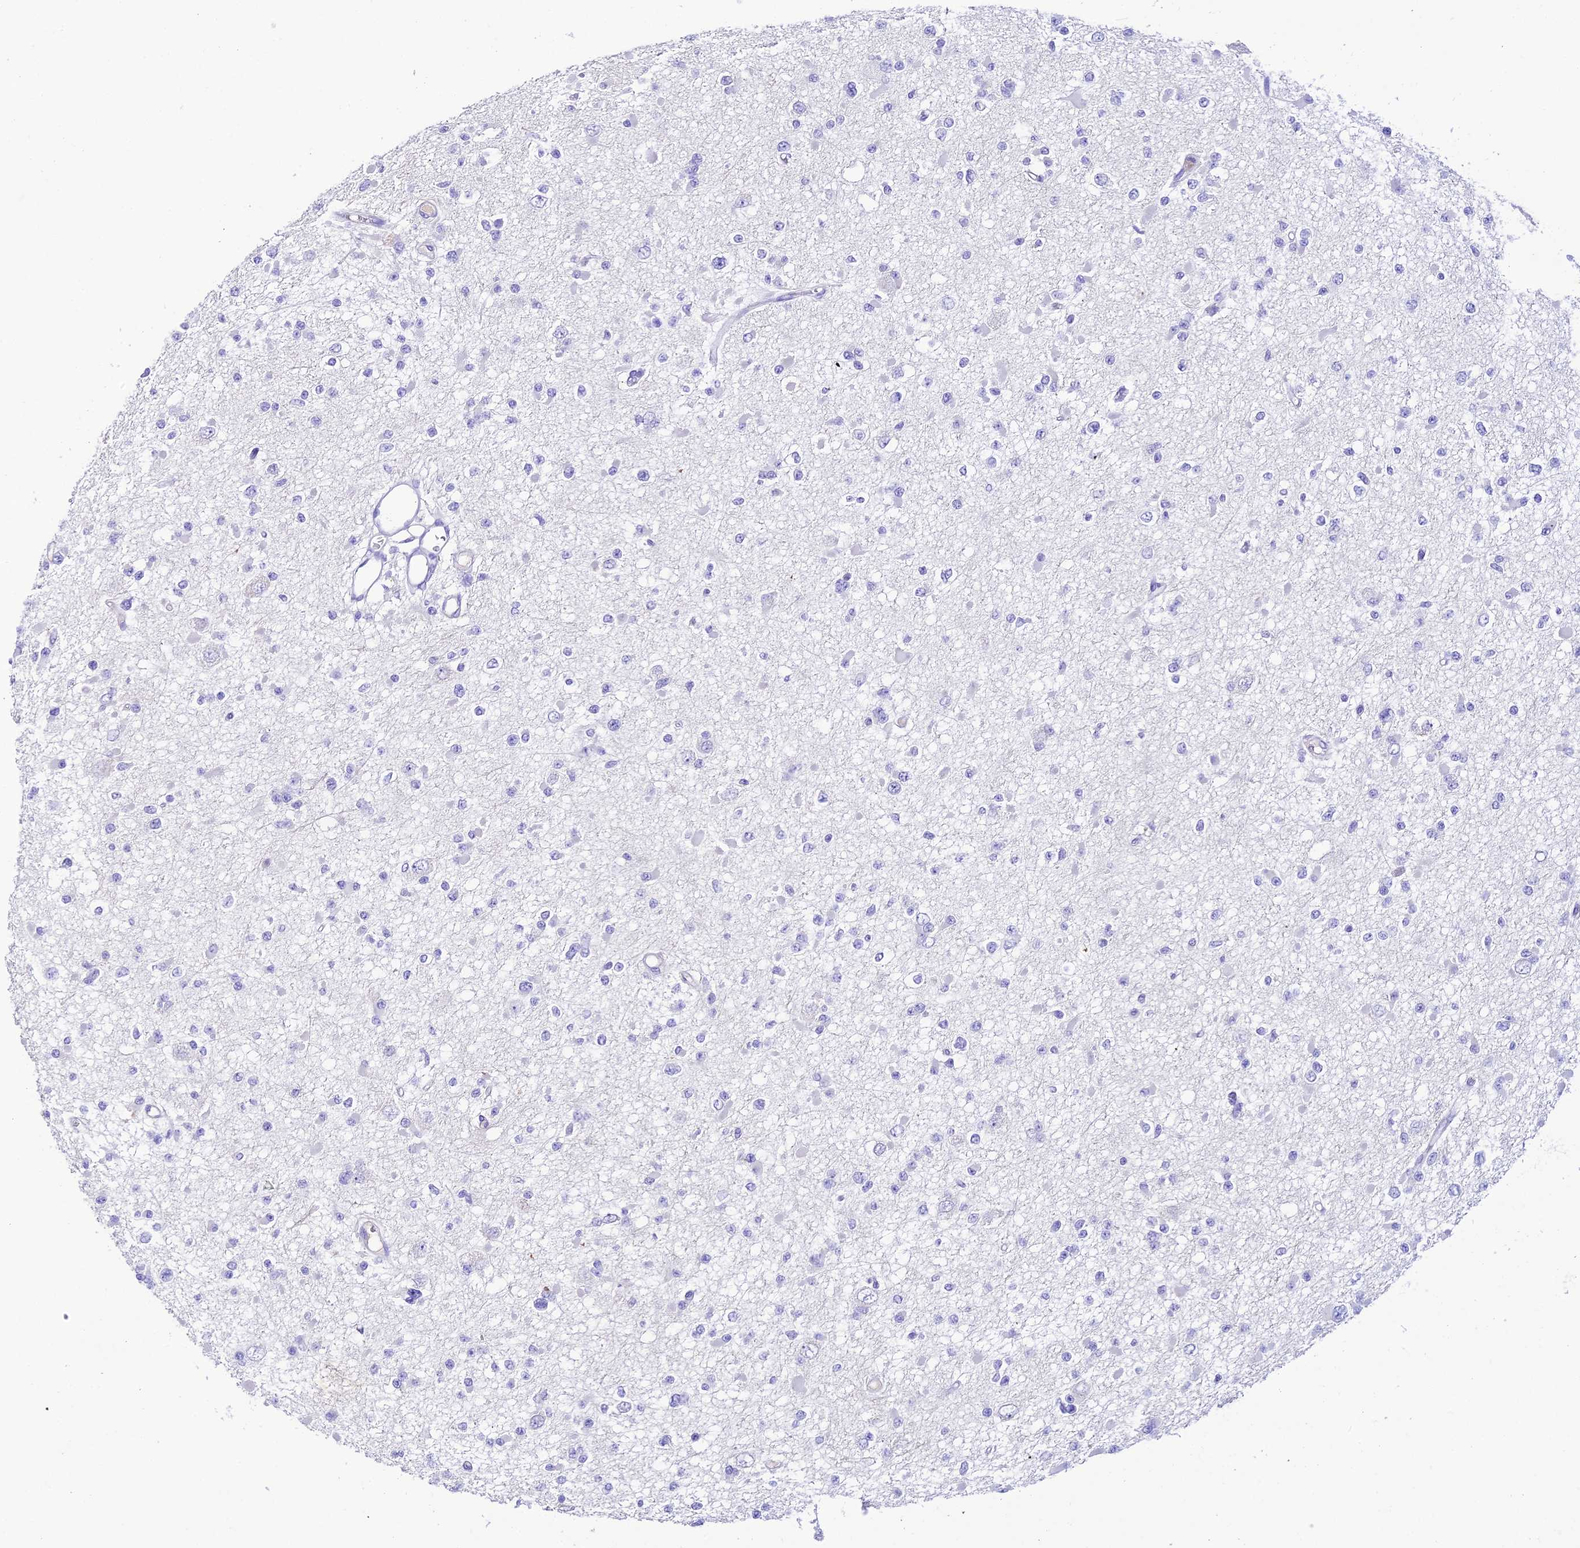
{"staining": {"intensity": "negative", "quantity": "none", "location": "none"}, "tissue": "glioma", "cell_type": "Tumor cells", "image_type": "cancer", "snomed": [{"axis": "morphology", "description": "Glioma, malignant, Low grade"}, {"axis": "topography", "description": "Brain"}], "caption": "This histopathology image is of glioma stained with immunohistochemistry (IHC) to label a protein in brown with the nuclei are counter-stained blue. There is no expression in tumor cells. (DAB (3,3'-diaminobenzidine) immunohistochemistry visualized using brightfield microscopy, high magnification).", "gene": "NLRP6", "patient": {"sex": "female", "age": 22}}